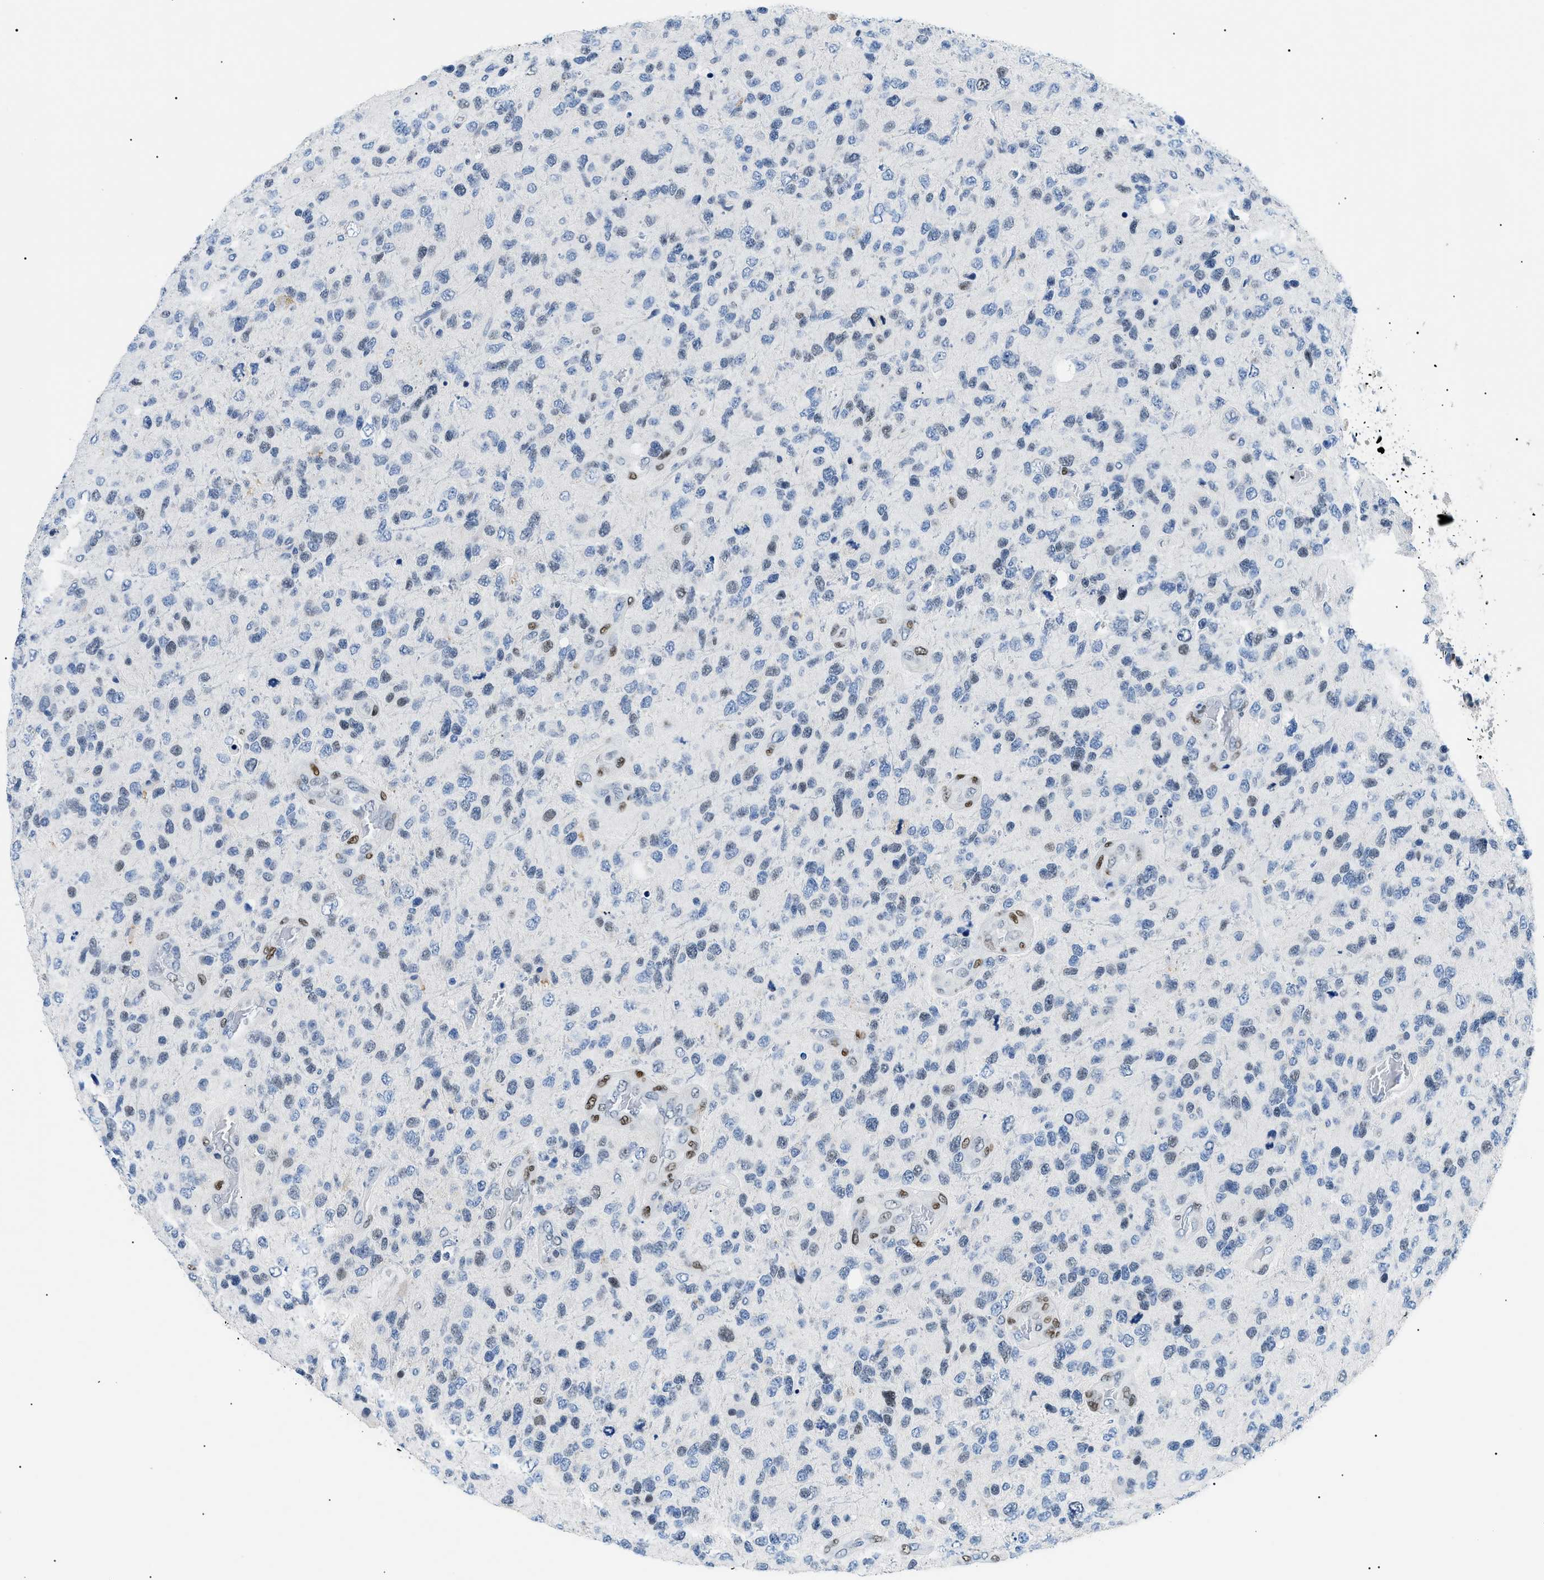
{"staining": {"intensity": "weak", "quantity": "<25%", "location": "nuclear"}, "tissue": "glioma", "cell_type": "Tumor cells", "image_type": "cancer", "snomed": [{"axis": "morphology", "description": "Glioma, malignant, High grade"}, {"axis": "topography", "description": "Brain"}], "caption": "This is an immunohistochemistry (IHC) photomicrograph of glioma. There is no staining in tumor cells.", "gene": "SMARCC1", "patient": {"sex": "female", "age": 58}}